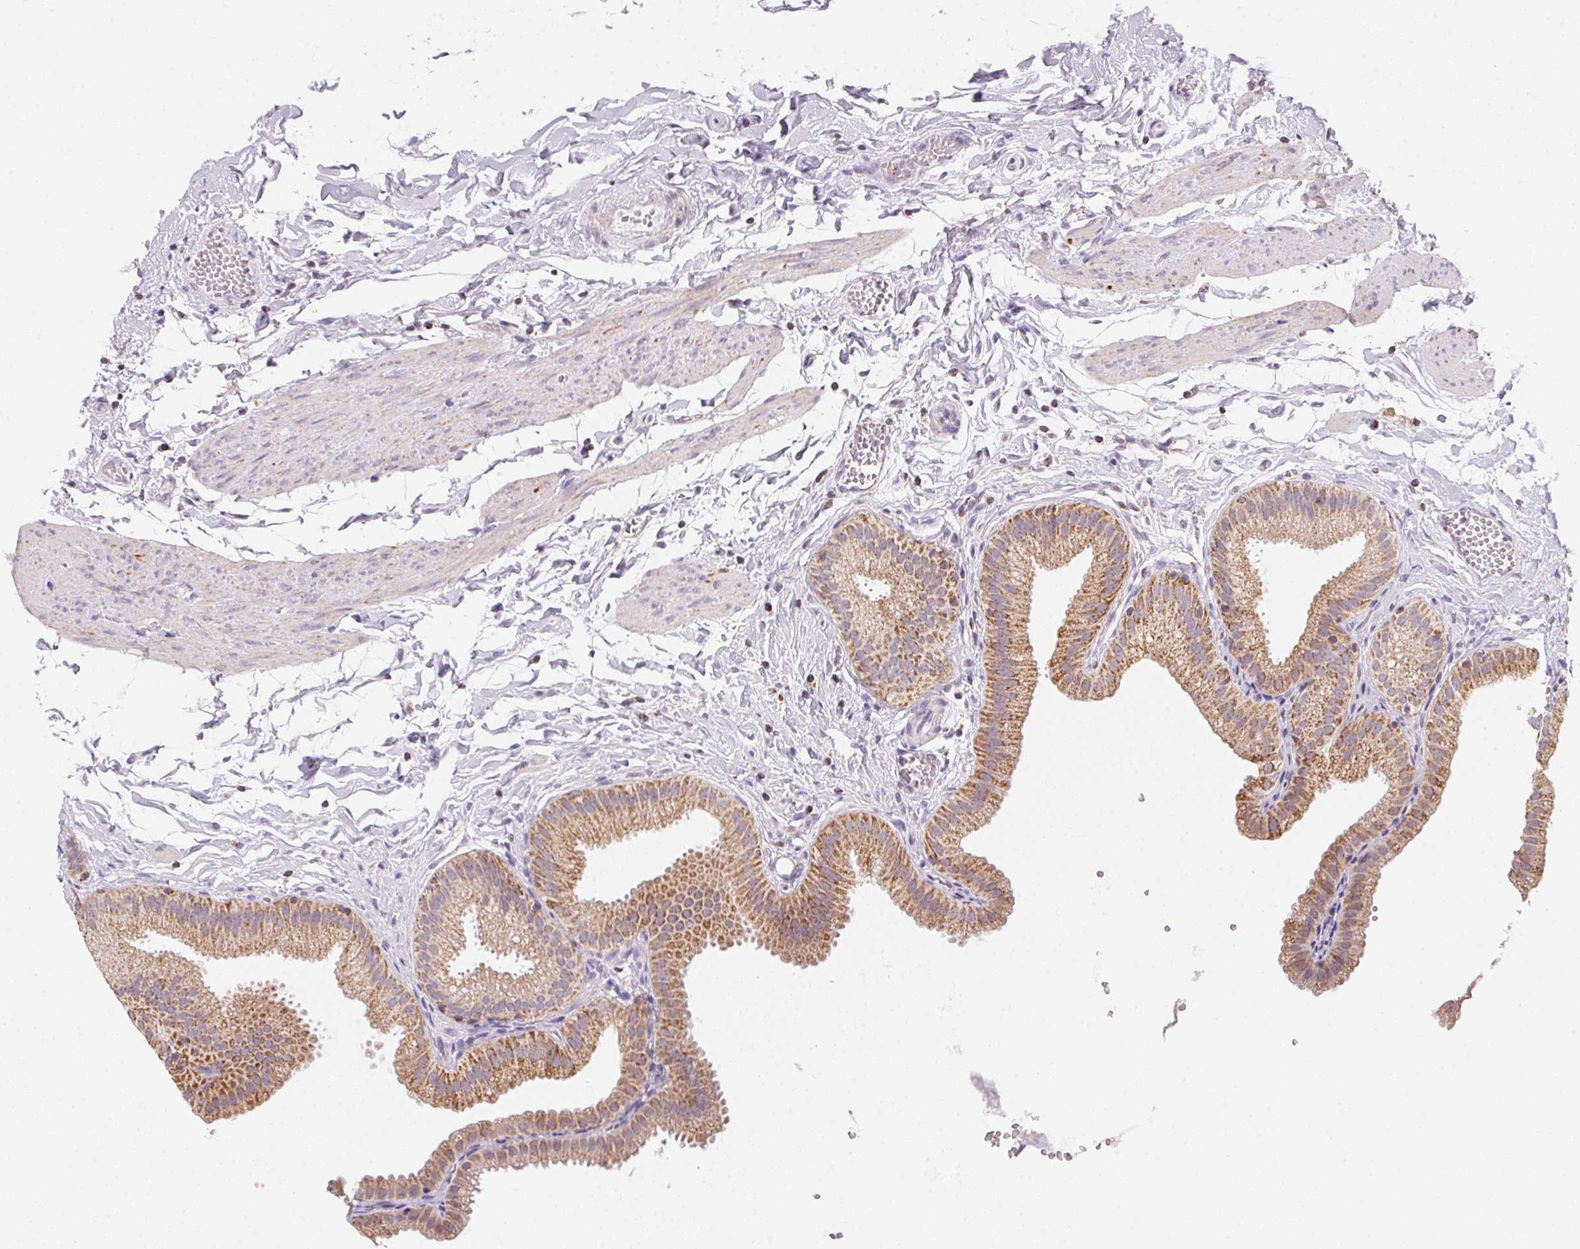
{"staining": {"intensity": "moderate", "quantity": ">75%", "location": "cytoplasmic/membranous"}, "tissue": "gallbladder", "cell_type": "Glandular cells", "image_type": "normal", "snomed": [{"axis": "morphology", "description": "Normal tissue, NOS"}, {"axis": "topography", "description": "Gallbladder"}], "caption": "Immunohistochemistry staining of unremarkable gallbladder, which shows medium levels of moderate cytoplasmic/membranous expression in about >75% of glandular cells indicating moderate cytoplasmic/membranous protein positivity. The staining was performed using DAB (brown) for protein detection and nuclei were counterstained in hematoxylin (blue).", "gene": "GIPC2", "patient": {"sex": "female", "age": 63}}